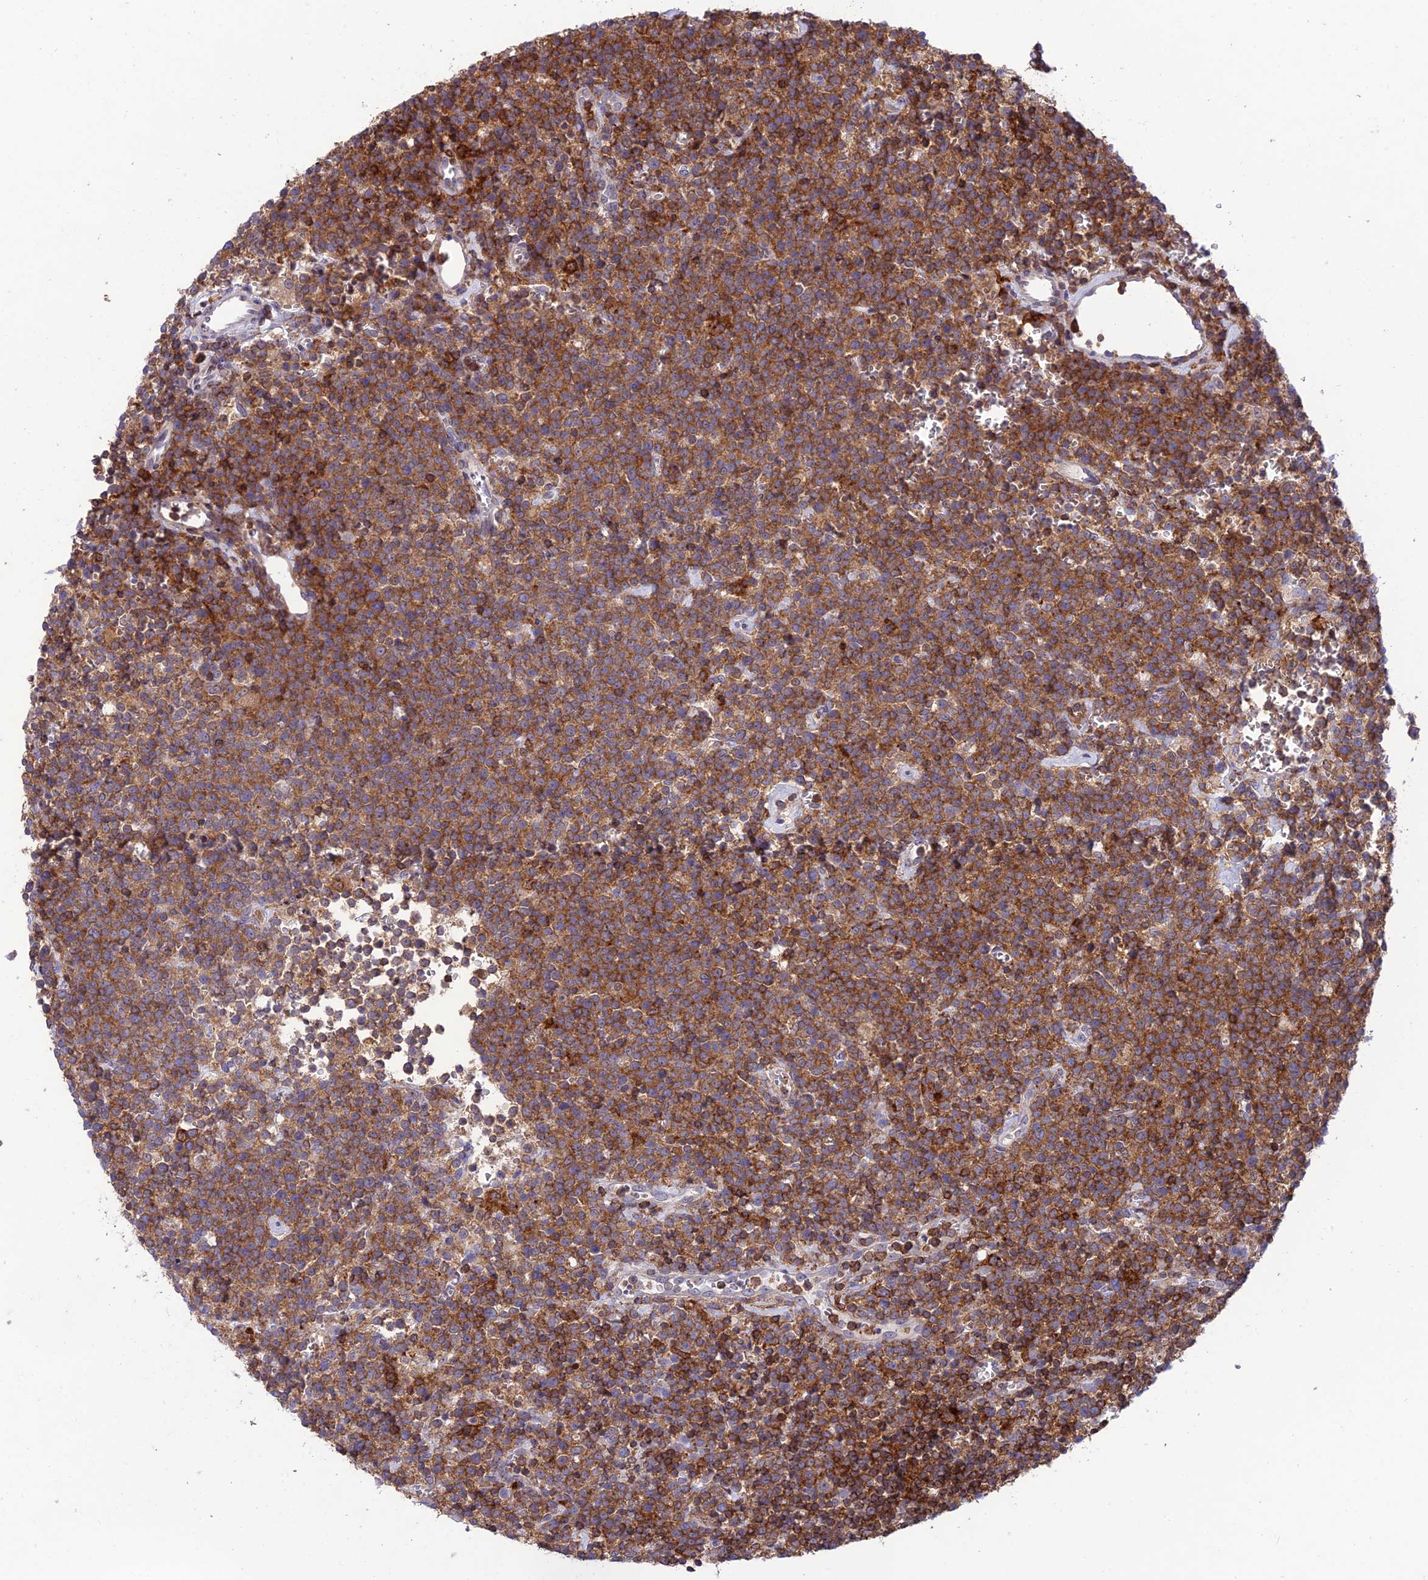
{"staining": {"intensity": "moderate", "quantity": ">75%", "location": "cytoplasmic/membranous"}, "tissue": "lymphoma", "cell_type": "Tumor cells", "image_type": "cancer", "snomed": [{"axis": "morphology", "description": "Malignant lymphoma, non-Hodgkin's type, High grade"}, {"axis": "topography", "description": "Lymph node"}], "caption": "Immunohistochemistry (IHC) photomicrograph of high-grade malignant lymphoma, non-Hodgkin's type stained for a protein (brown), which exhibits medium levels of moderate cytoplasmic/membranous expression in about >75% of tumor cells.", "gene": "FAM76A", "patient": {"sex": "male", "age": 61}}